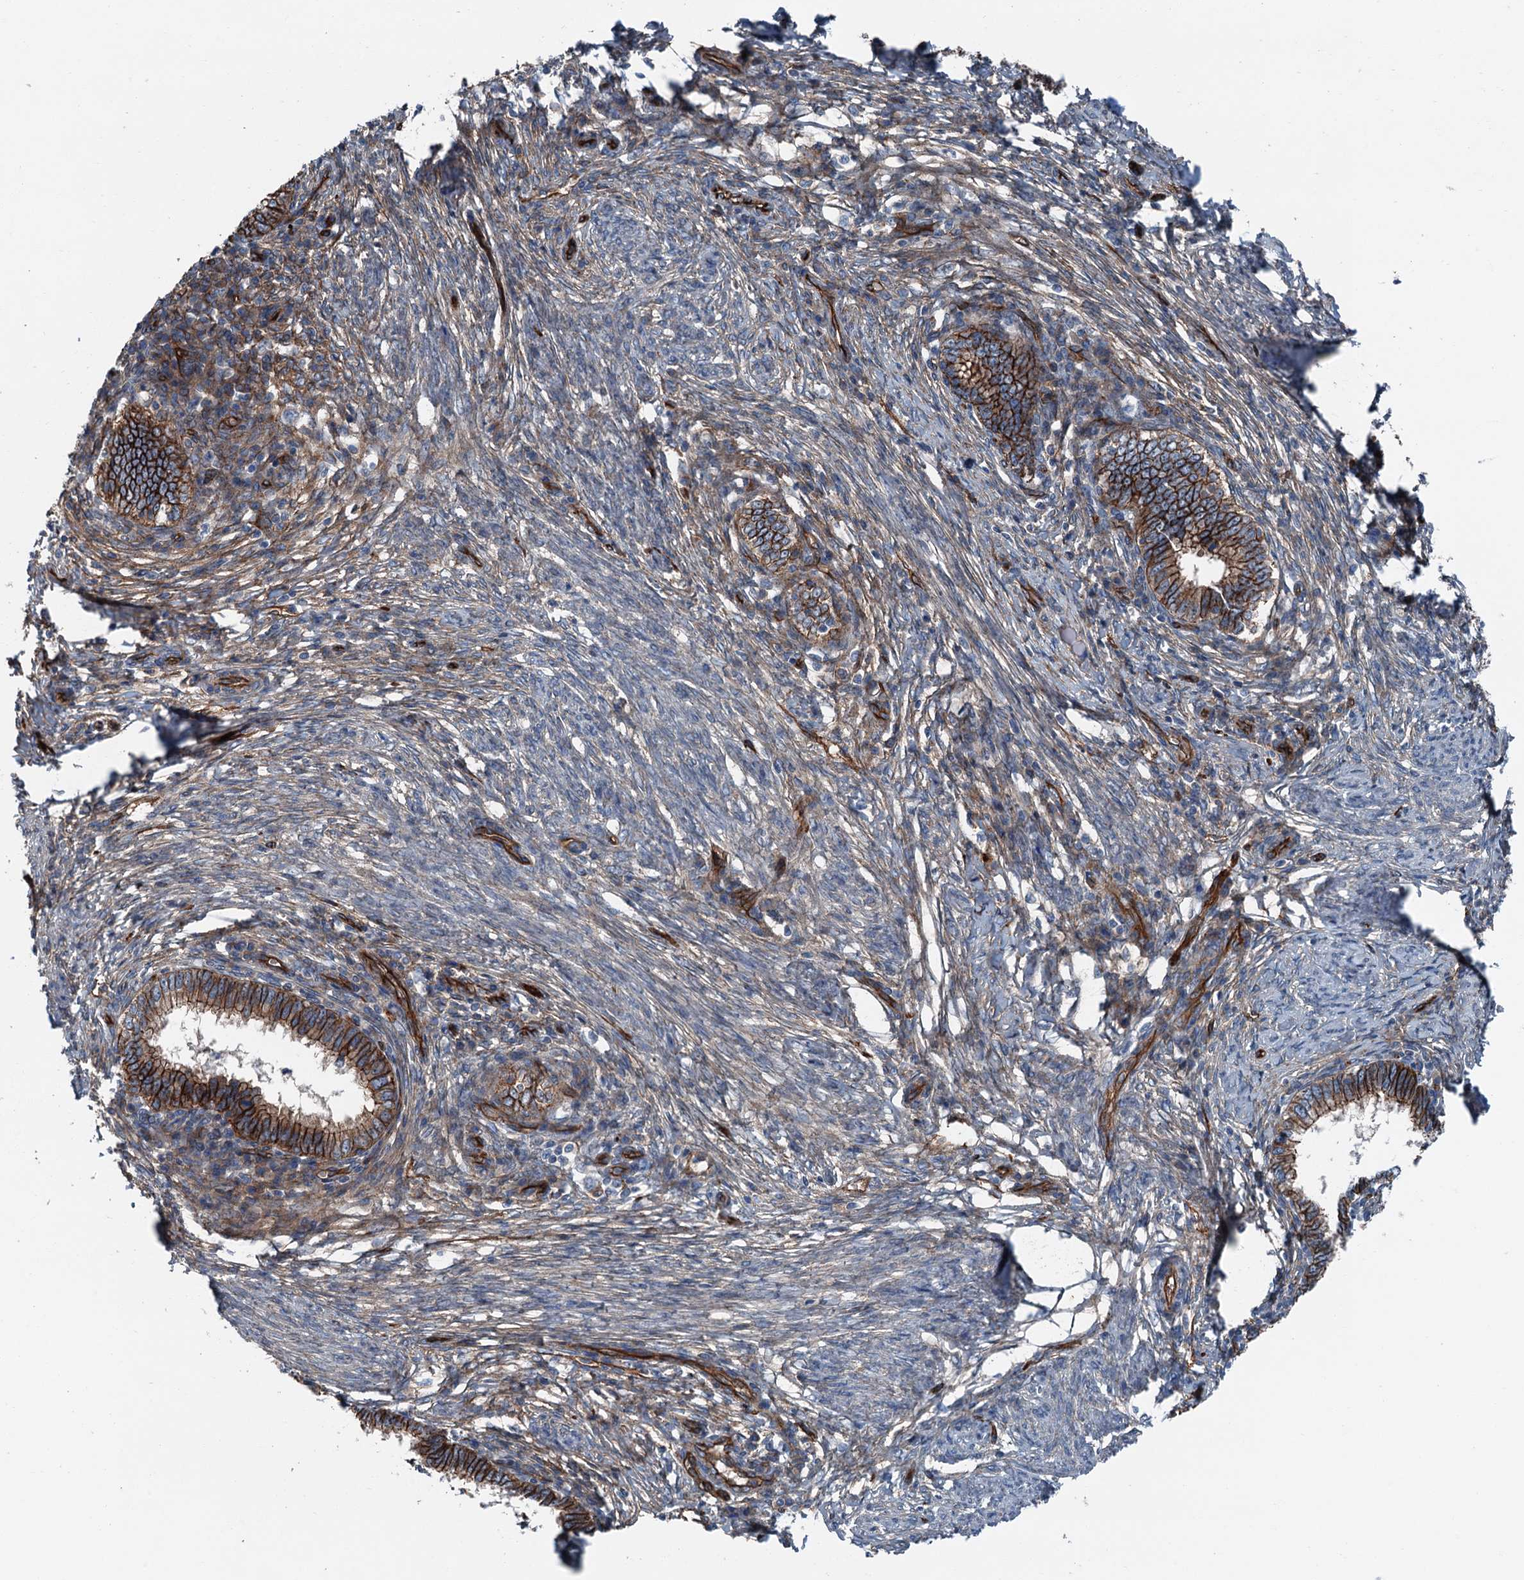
{"staining": {"intensity": "strong", "quantity": ">75%", "location": "cytoplasmic/membranous"}, "tissue": "cervical cancer", "cell_type": "Tumor cells", "image_type": "cancer", "snomed": [{"axis": "morphology", "description": "Adenocarcinoma, NOS"}, {"axis": "topography", "description": "Cervix"}], "caption": "An image showing strong cytoplasmic/membranous expression in approximately >75% of tumor cells in cervical cancer, as visualized by brown immunohistochemical staining.", "gene": "NMRAL1", "patient": {"sex": "female", "age": 36}}